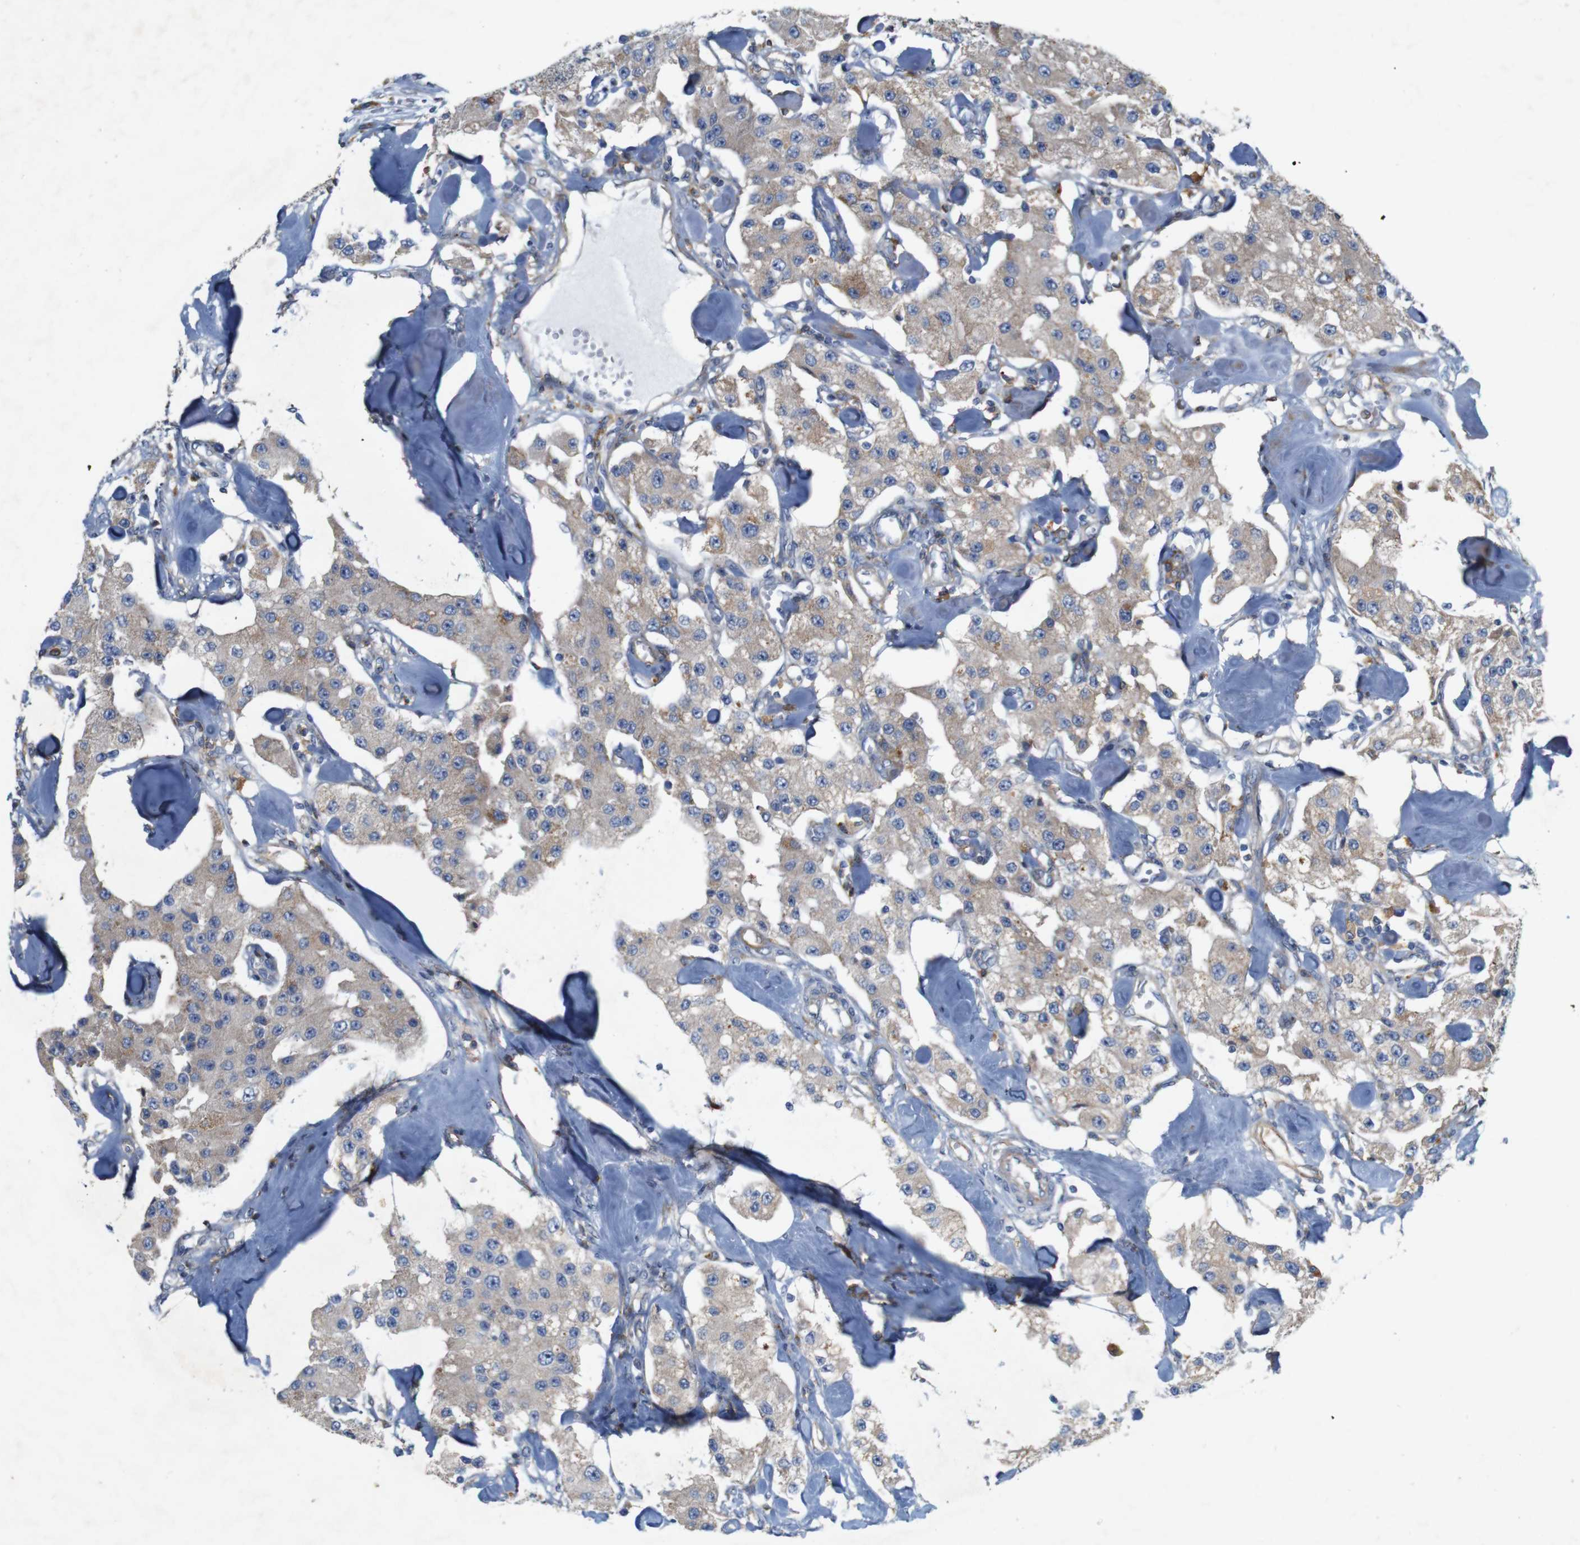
{"staining": {"intensity": "weak", "quantity": ">75%", "location": "cytoplasmic/membranous"}, "tissue": "carcinoid", "cell_type": "Tumor cells", "image_type": "cancer", "snomed": [{"axis": "morphology", "description": "Carcinoid, malignant, NOS"}, {"axis": "topography", "description": "Pancreas"}], "caption": "Carcinoid tissue exhibits weak cytoplasmic/membranous positivity in approximately >75% of tumor cells The protein of interest is shown in brown color, while the nuclei are stained blue.", "gene": "SIGLEC8", "patient": {"sex": "male", "age": 41}}